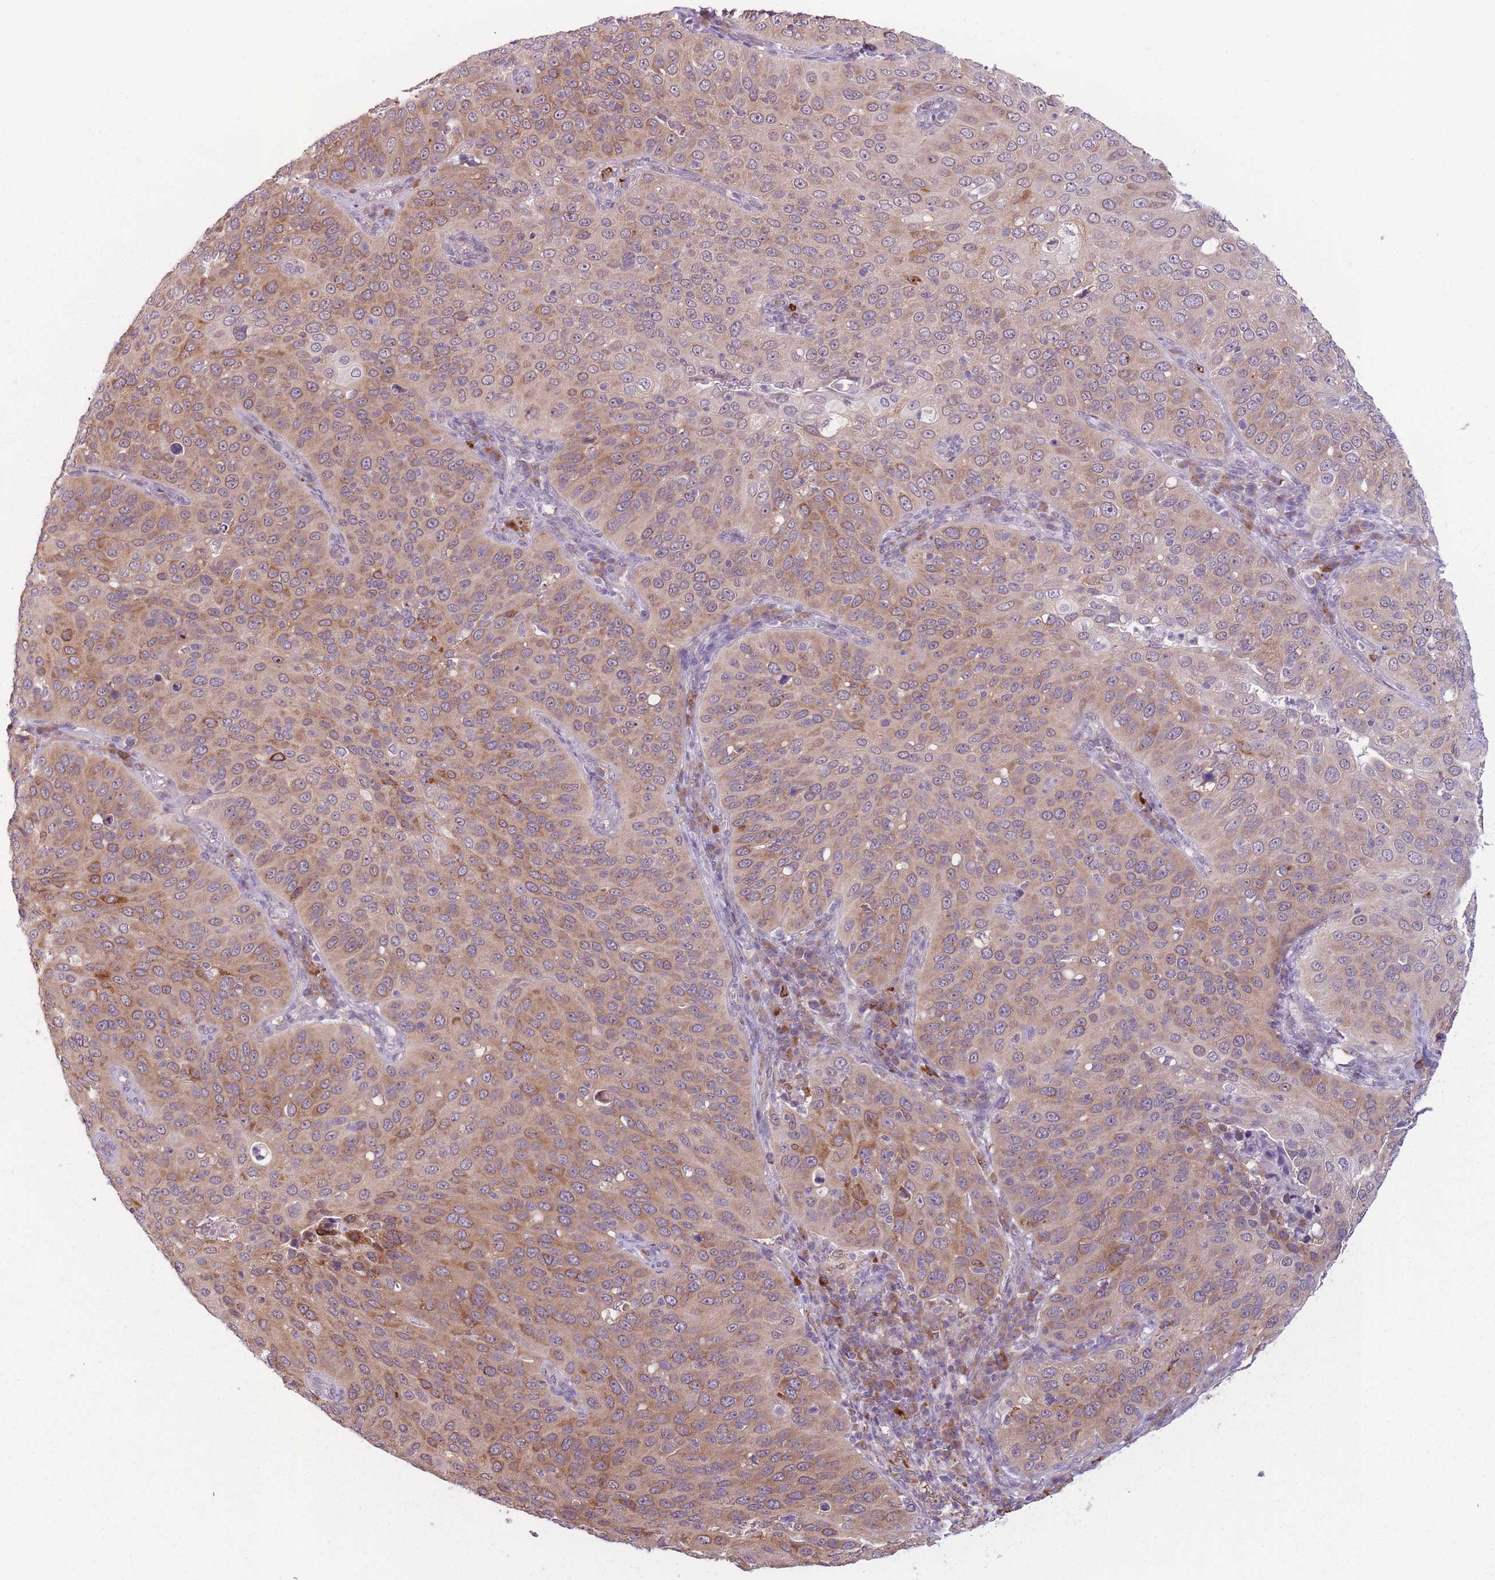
{"staining": {"intensity": "moderate", "quantity": ">75%", "location": "cytoplasmic/membranous"}, "tissue": "cervical cancer", "cell_type": "Tumor cells", "image_type": "cancer", "snomed": [{"axis": "morphology", "description": "Squamous cell carcinoma, NOS"}, {"axis": "topography", "description": "Cervix"}], "caption": "A photomicrograph showing moderate cytoplasmic/membranous staining in about >75% of tumor cells in squamous cell carcinoma (cervical), as visualized by brown immunohistochemical staining.", "gene": "TMEM121", "patient": {"sex": "female", "age": 36}}